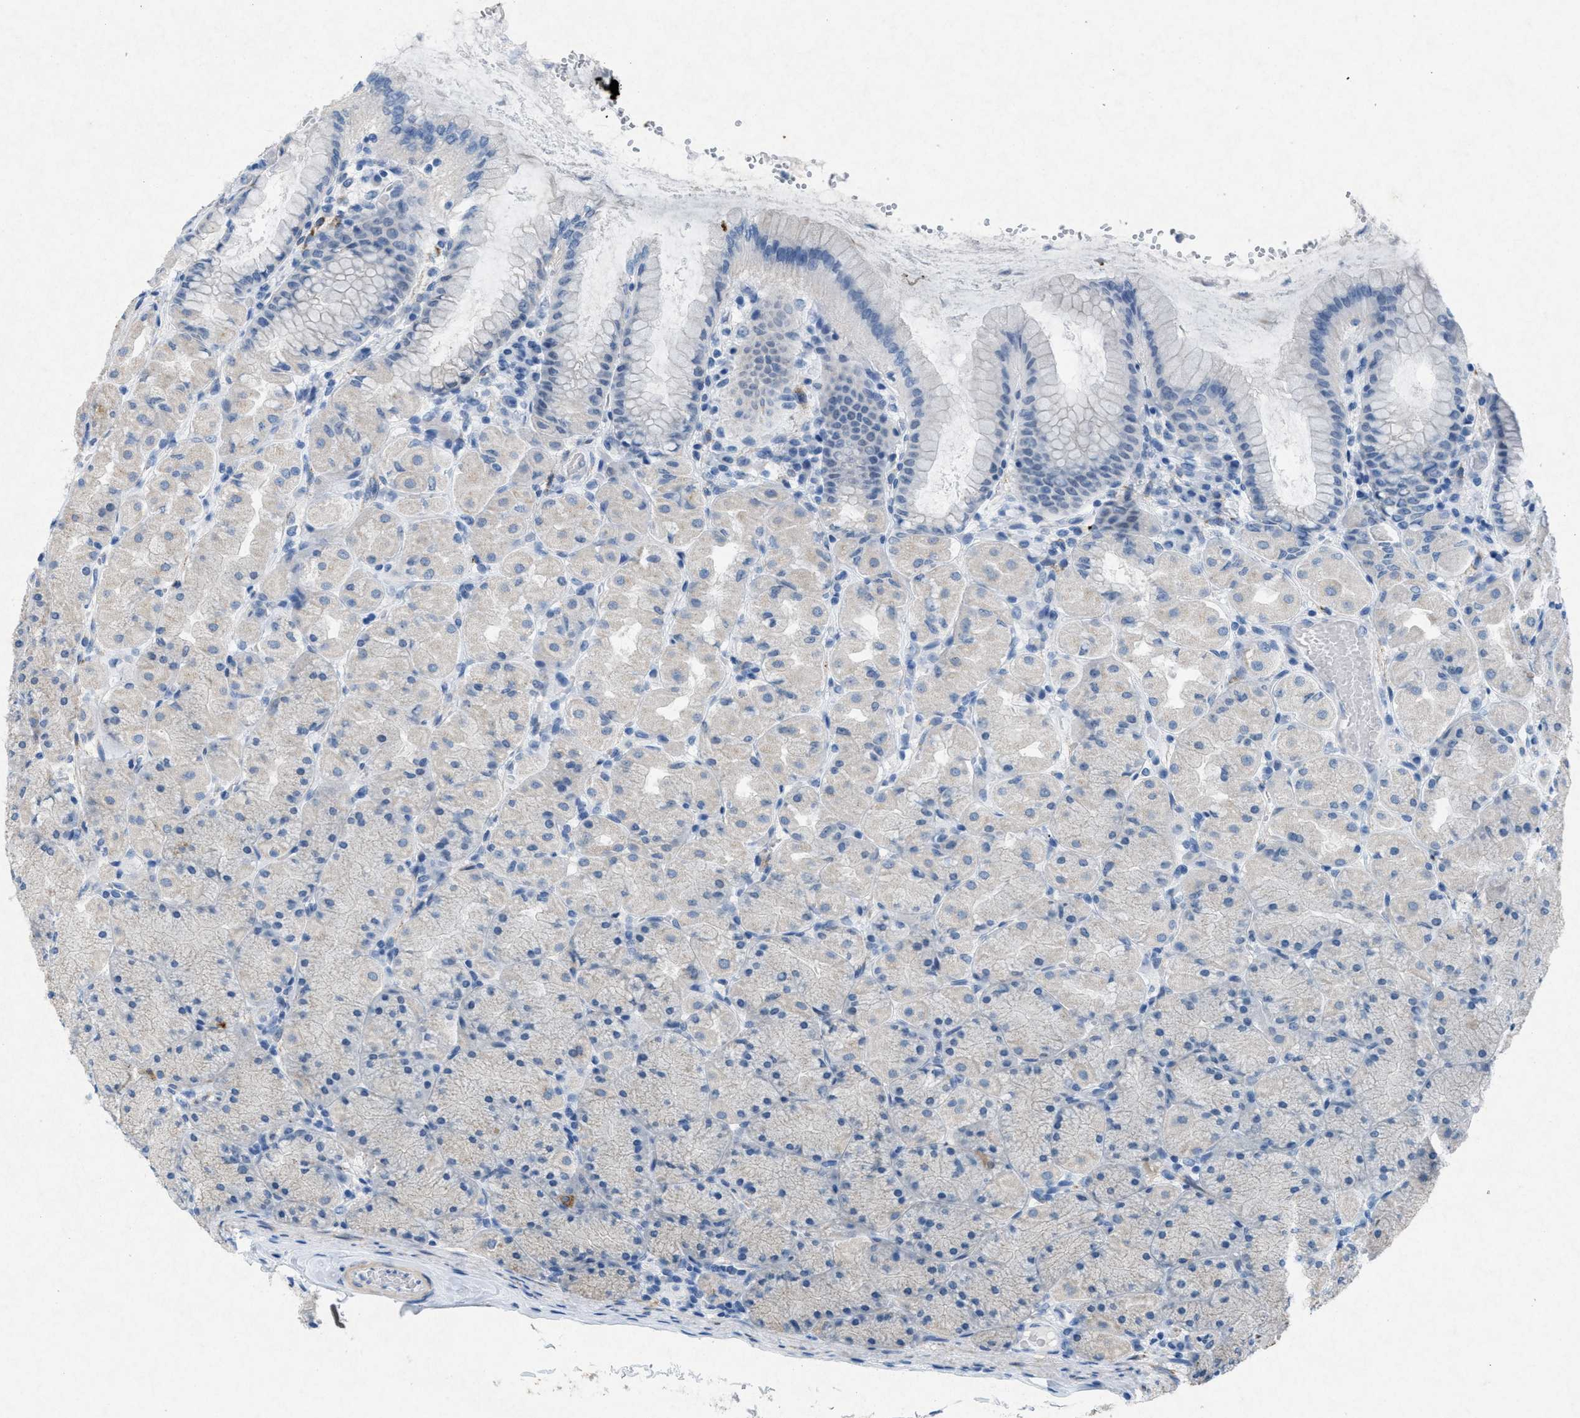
{"staining": {"intensity": "negative", "quantity": "none", "location": "none"}, "tissue": "stomach", "cell_type": "Glandular cells", "image_type": "normal", "snomed": [{"axis": "morphology", "description": "Normal tissue, NOS"}, {"axis": "topography", "description": "Stomach, upper"}], "caption": "Immunohistochemistry of unremarkable human stomach displays no positivity in glandular cells.", "gene": "TASOR", "patient": {"sex": "female", "age": 56}}